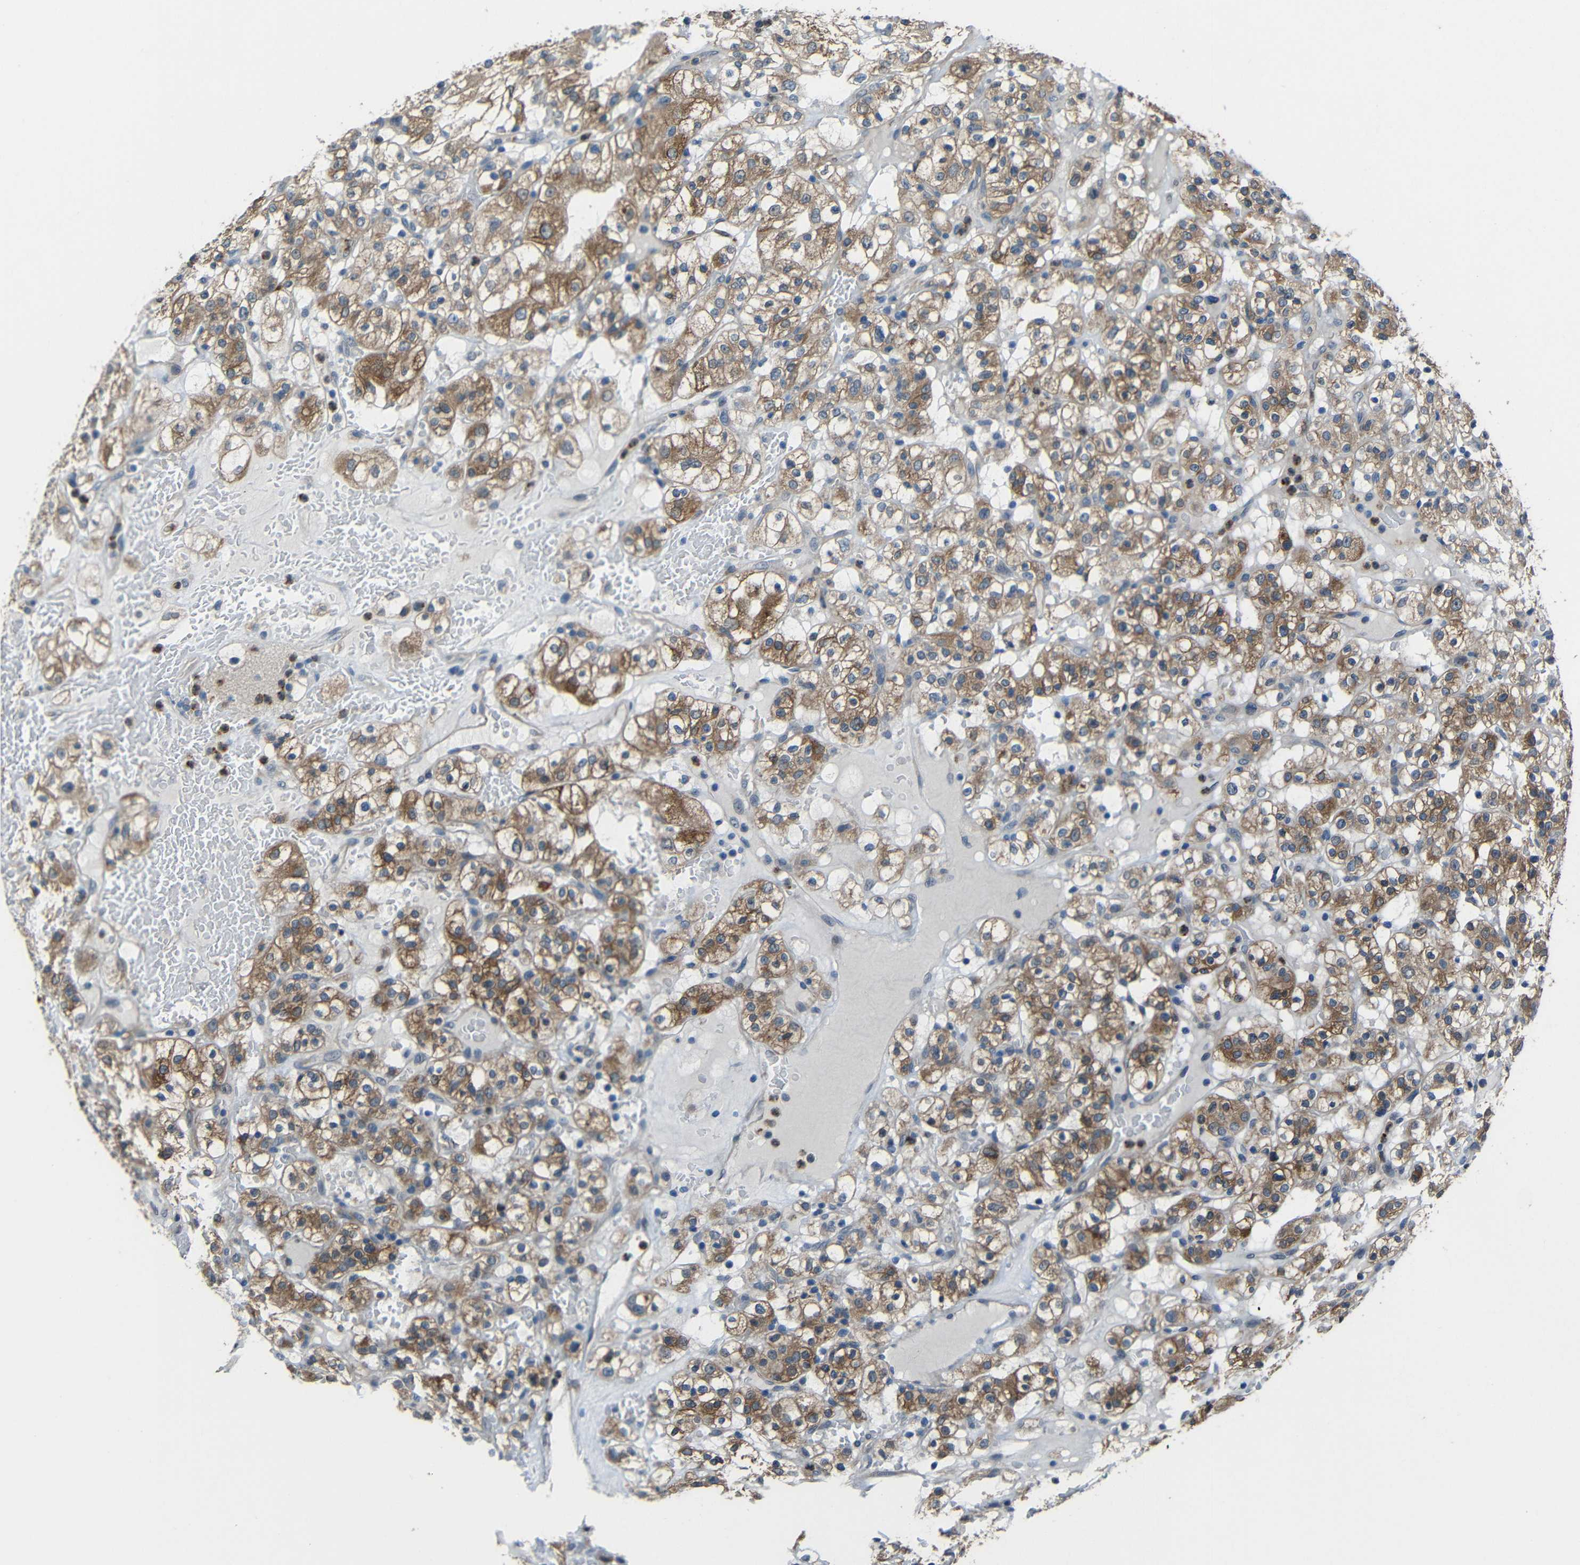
{"staining": {"intensity": "moderate", "quantity": ">75%", "location": "cytoplasmic/membranous"}, "tissue": "renal cancer", "cell_type": "Tumor cells", "image_type": "cancer", "snomed": [{"axis": "morphology", "description": "Normal tissue, NOS"}, {"axis": "morphology", "description": "Adenocarcinoma, NOS"}, {"axis": "topography", "description": "Kidney"}], "caption": "This micrograph demonstrates immunohistochemistry (IHC) staining of renal cancer, with medium moderate cytoplasmic/membranous expression in about >75% of tumor cells.", "gene": "STBD1", "patient": {"sex": "female", "age": 72}}